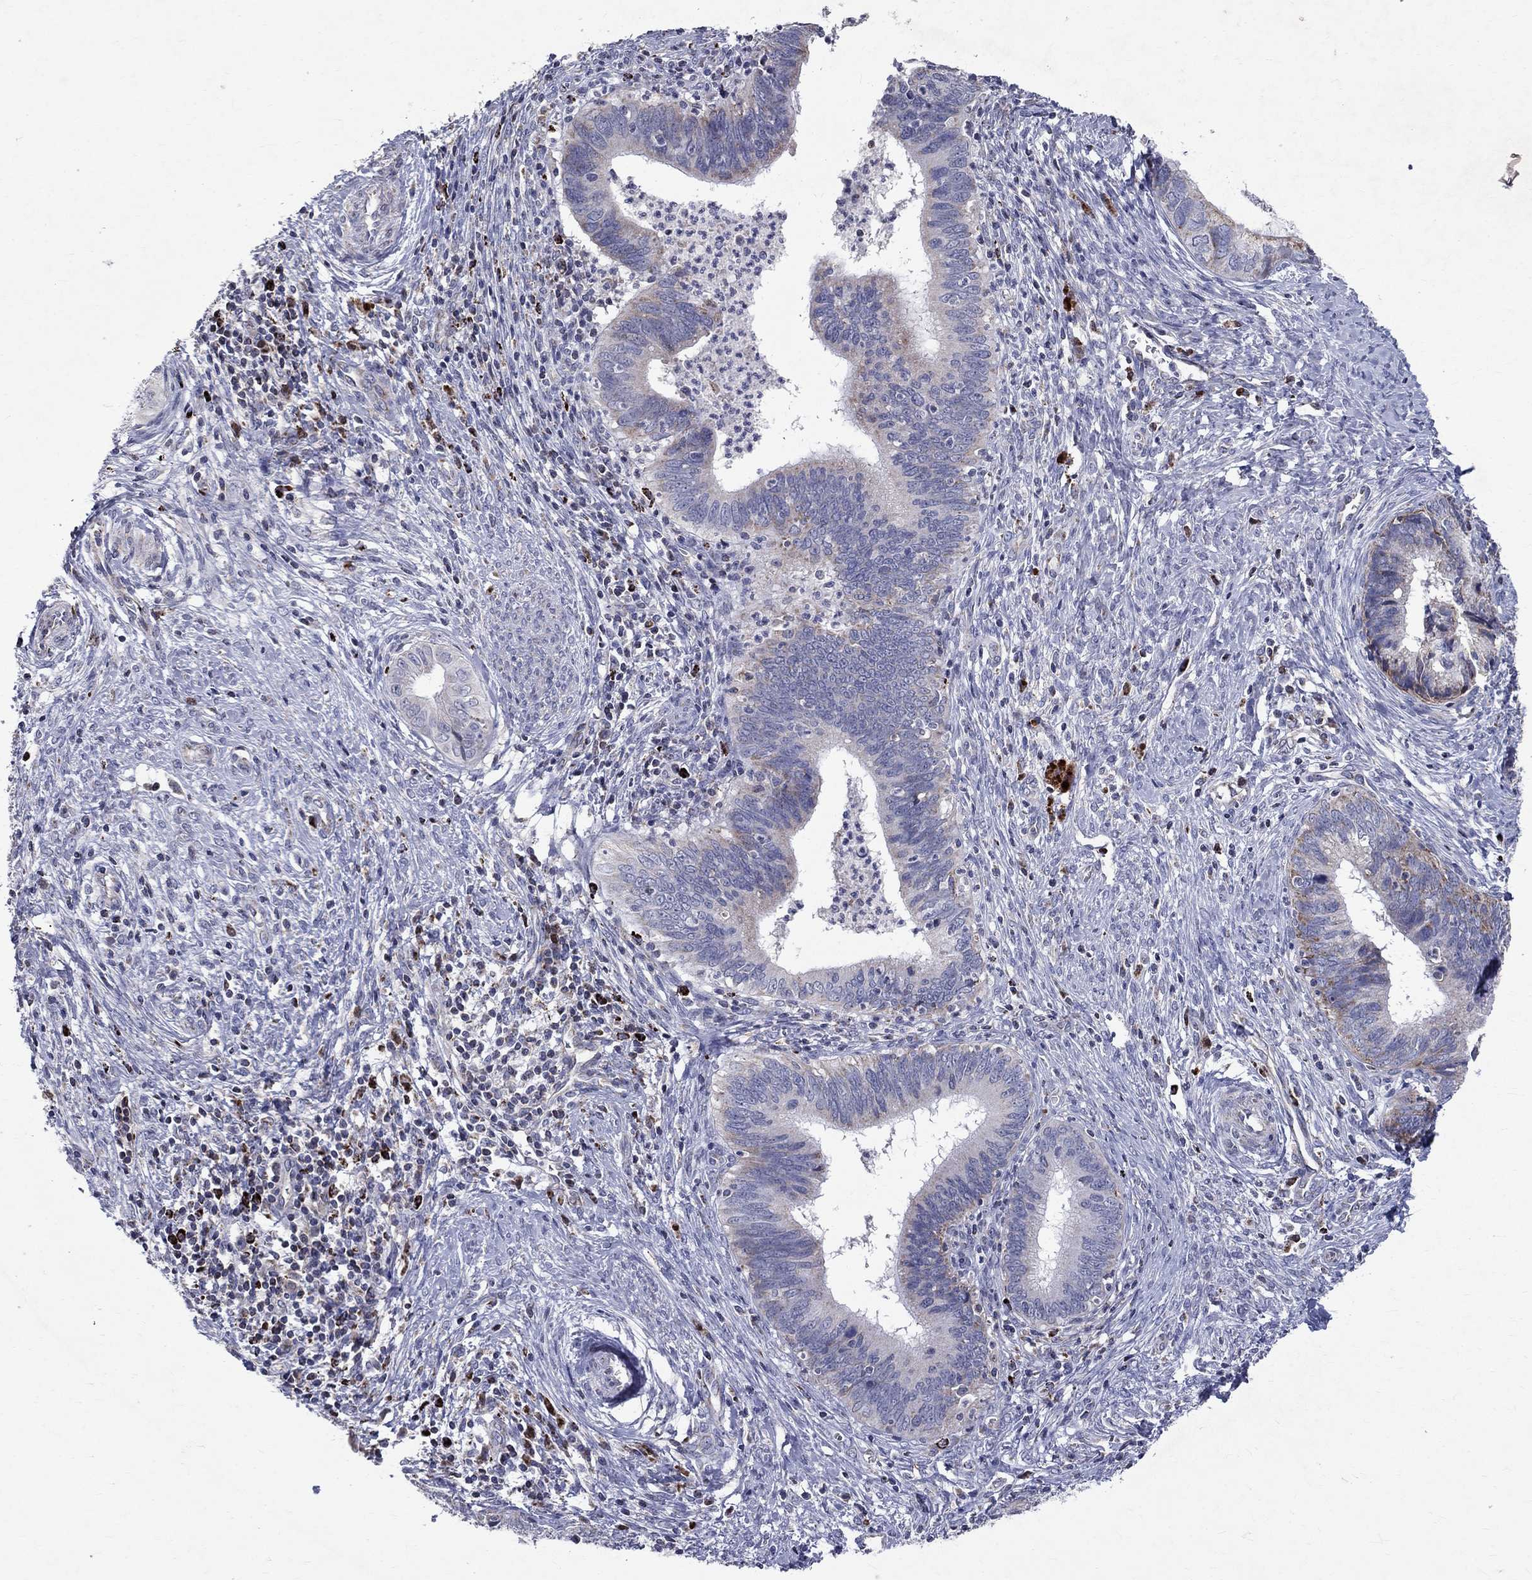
{"staining": {"intensity": "negative", "quantity": "none", "location": "none"}, "tissue": "cervical cancer", "cell_type": "Tumor cells", "image_type": "cancer", "snomed": [{"axis": "morphology", "description": "Adenocarcinoma, NOS"}, {"axis": "topography", "description": "Cervix"}], "caption": "Image shows no significant protein expression in tumor cells of cervical adenocarcinoma. (DAB IHC visualized using brightfield microscopy, high magnification).", "gene": "SLC4A10", "patient": {"sex": "female", "age": 42}}